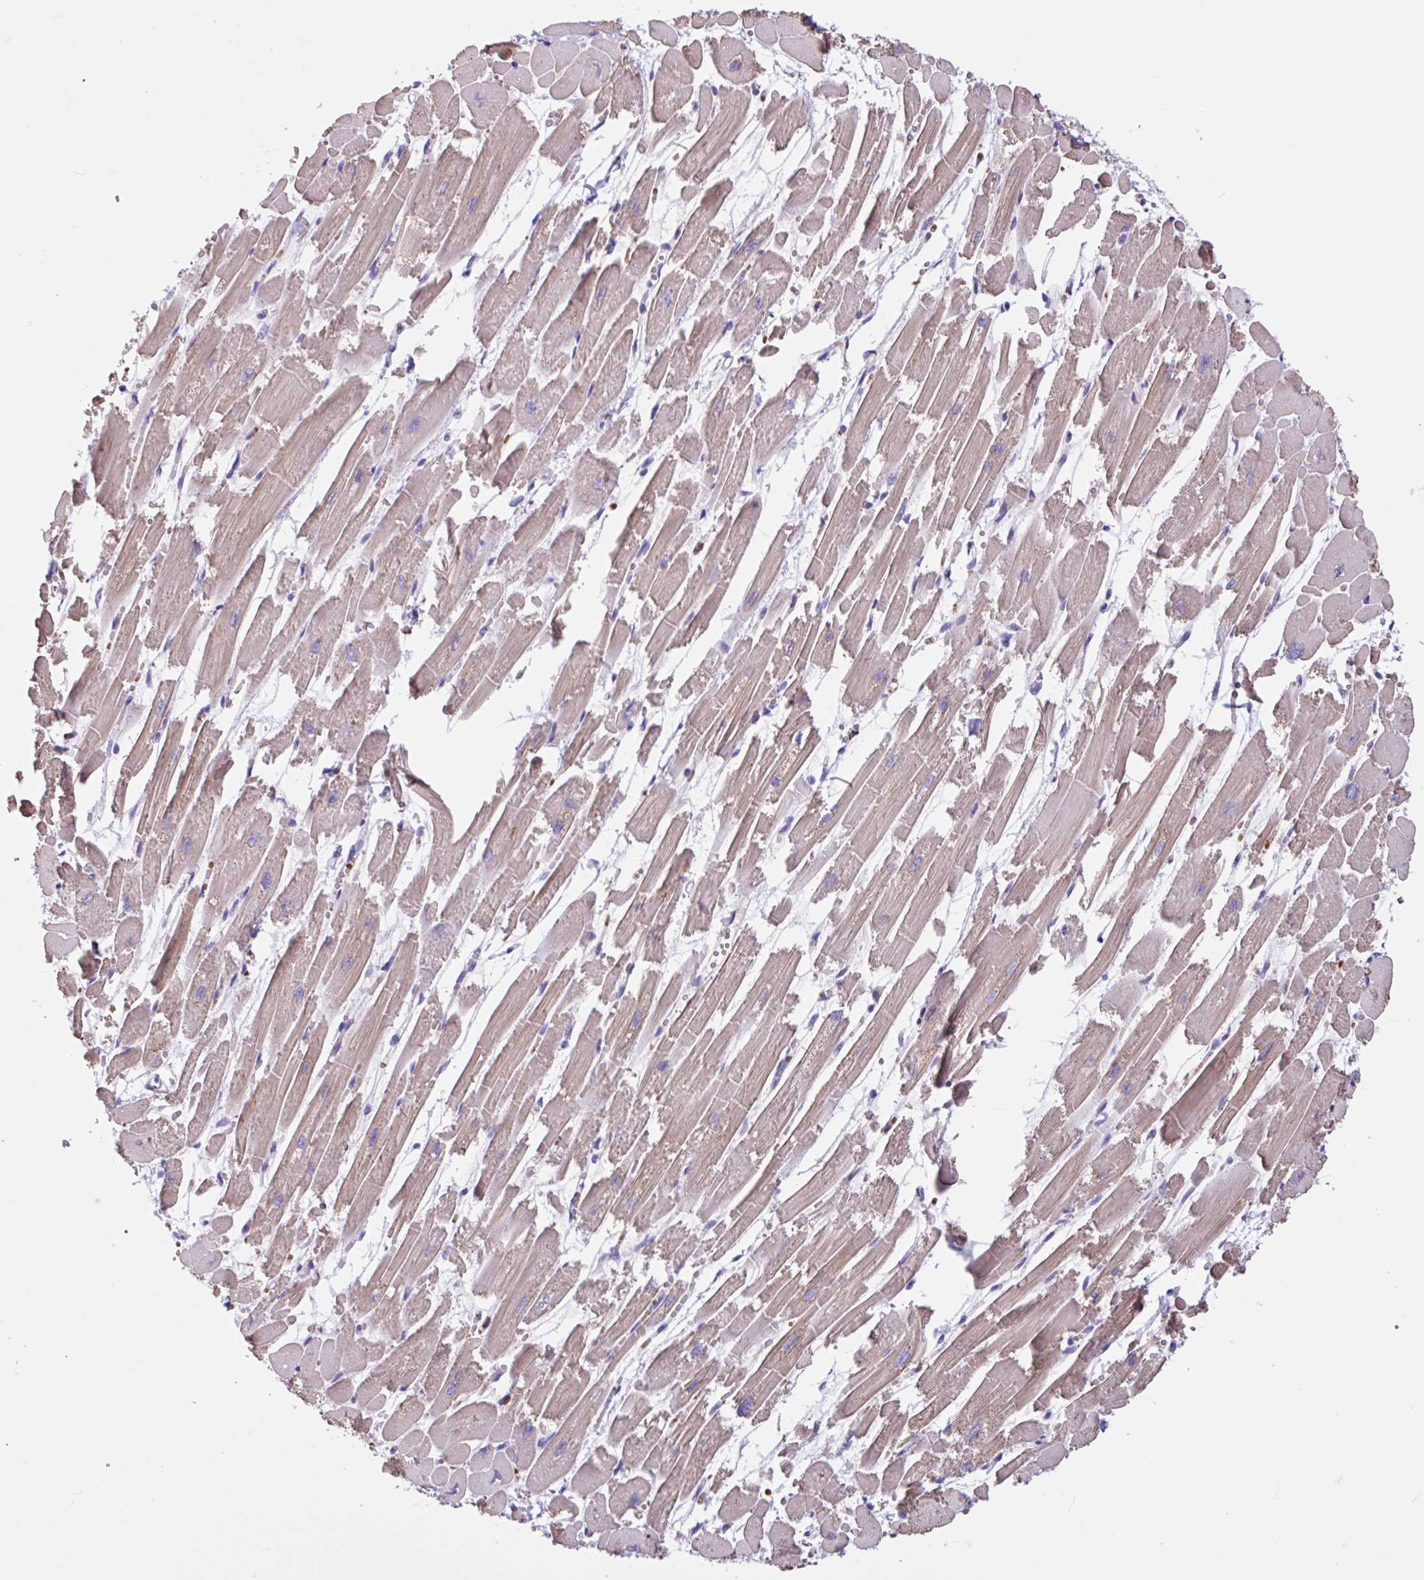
{"staining": {"intensity": "weak", "quantity": ">75%", "location": "cytoplasmic/membranous"}, "tissue": "heart muscle", "cell_type": "Cardiomyocytes", "image_type": "normal", "snomed": [{"axis": "morphology", "description": "Normal tissue, NOS"}, {"axis": "topography", "description": "Heart"}], "caption": "Protein expression analysis of normal human heart muscle reveals weak cytoplasmic/membranous positivity in approximately >75% of cardiomyocytes.", "gene": "TMEM79", "patient": {"sex": "female", "age": 52}}